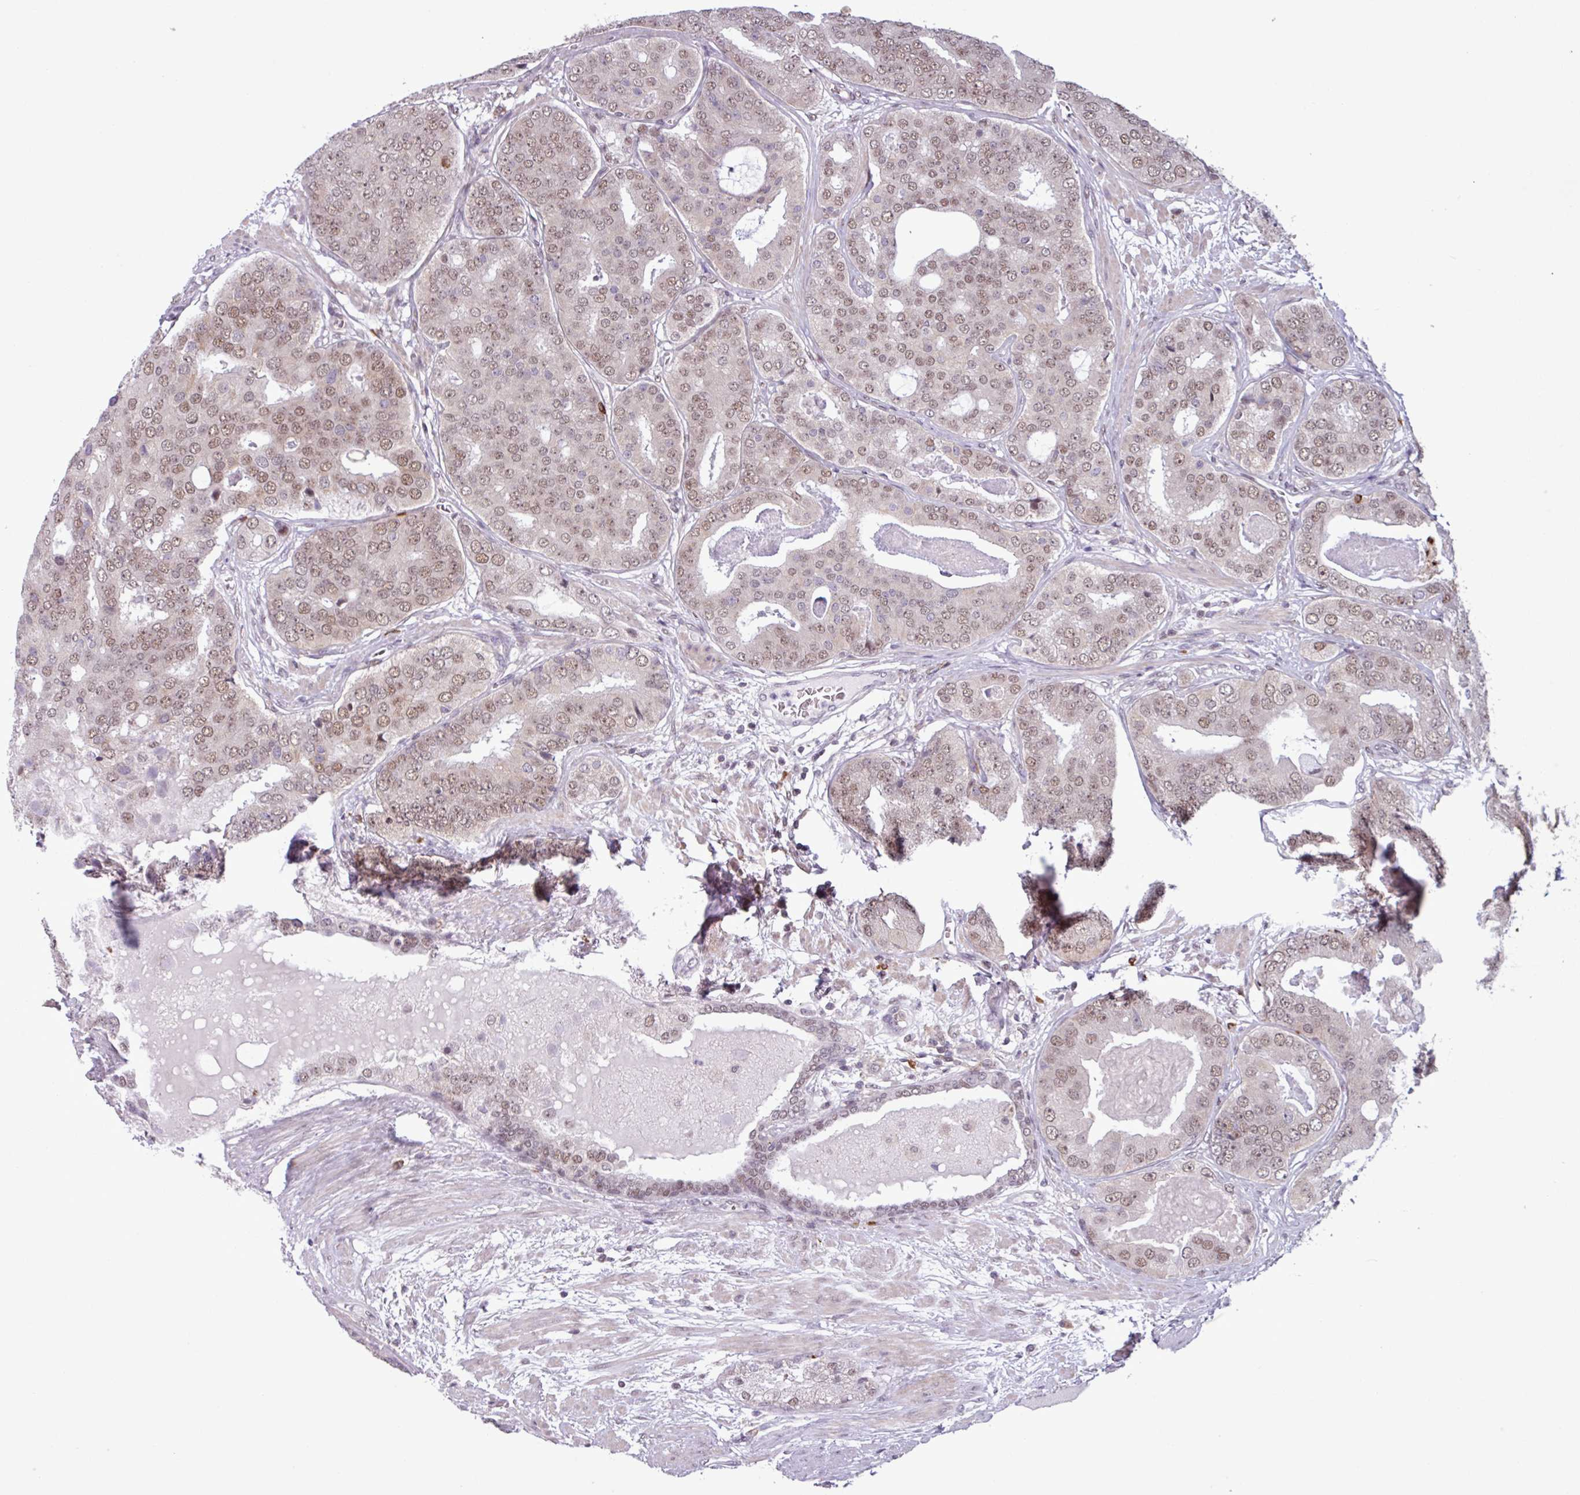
{"staining": {"intensity": "moderate", "quantity": ">75%", "location": "nuclear"}, "tissue": "prostate cancer", "cell_type": "Tumor cells", "image_type": "cancer", "snomed": [{"axis": "morphology", "description": "Adenocarcinoma, High grade"}, {"axis": "topography", "description": "Prostate"}], "caption": "Moderate nuclear staining is seen in approximately >75% of tumor cells in adenocarcinoma (high-grade) (prostate).", "gene": "NOTCH2", "patient": {"sex": "male", "age": 71}}